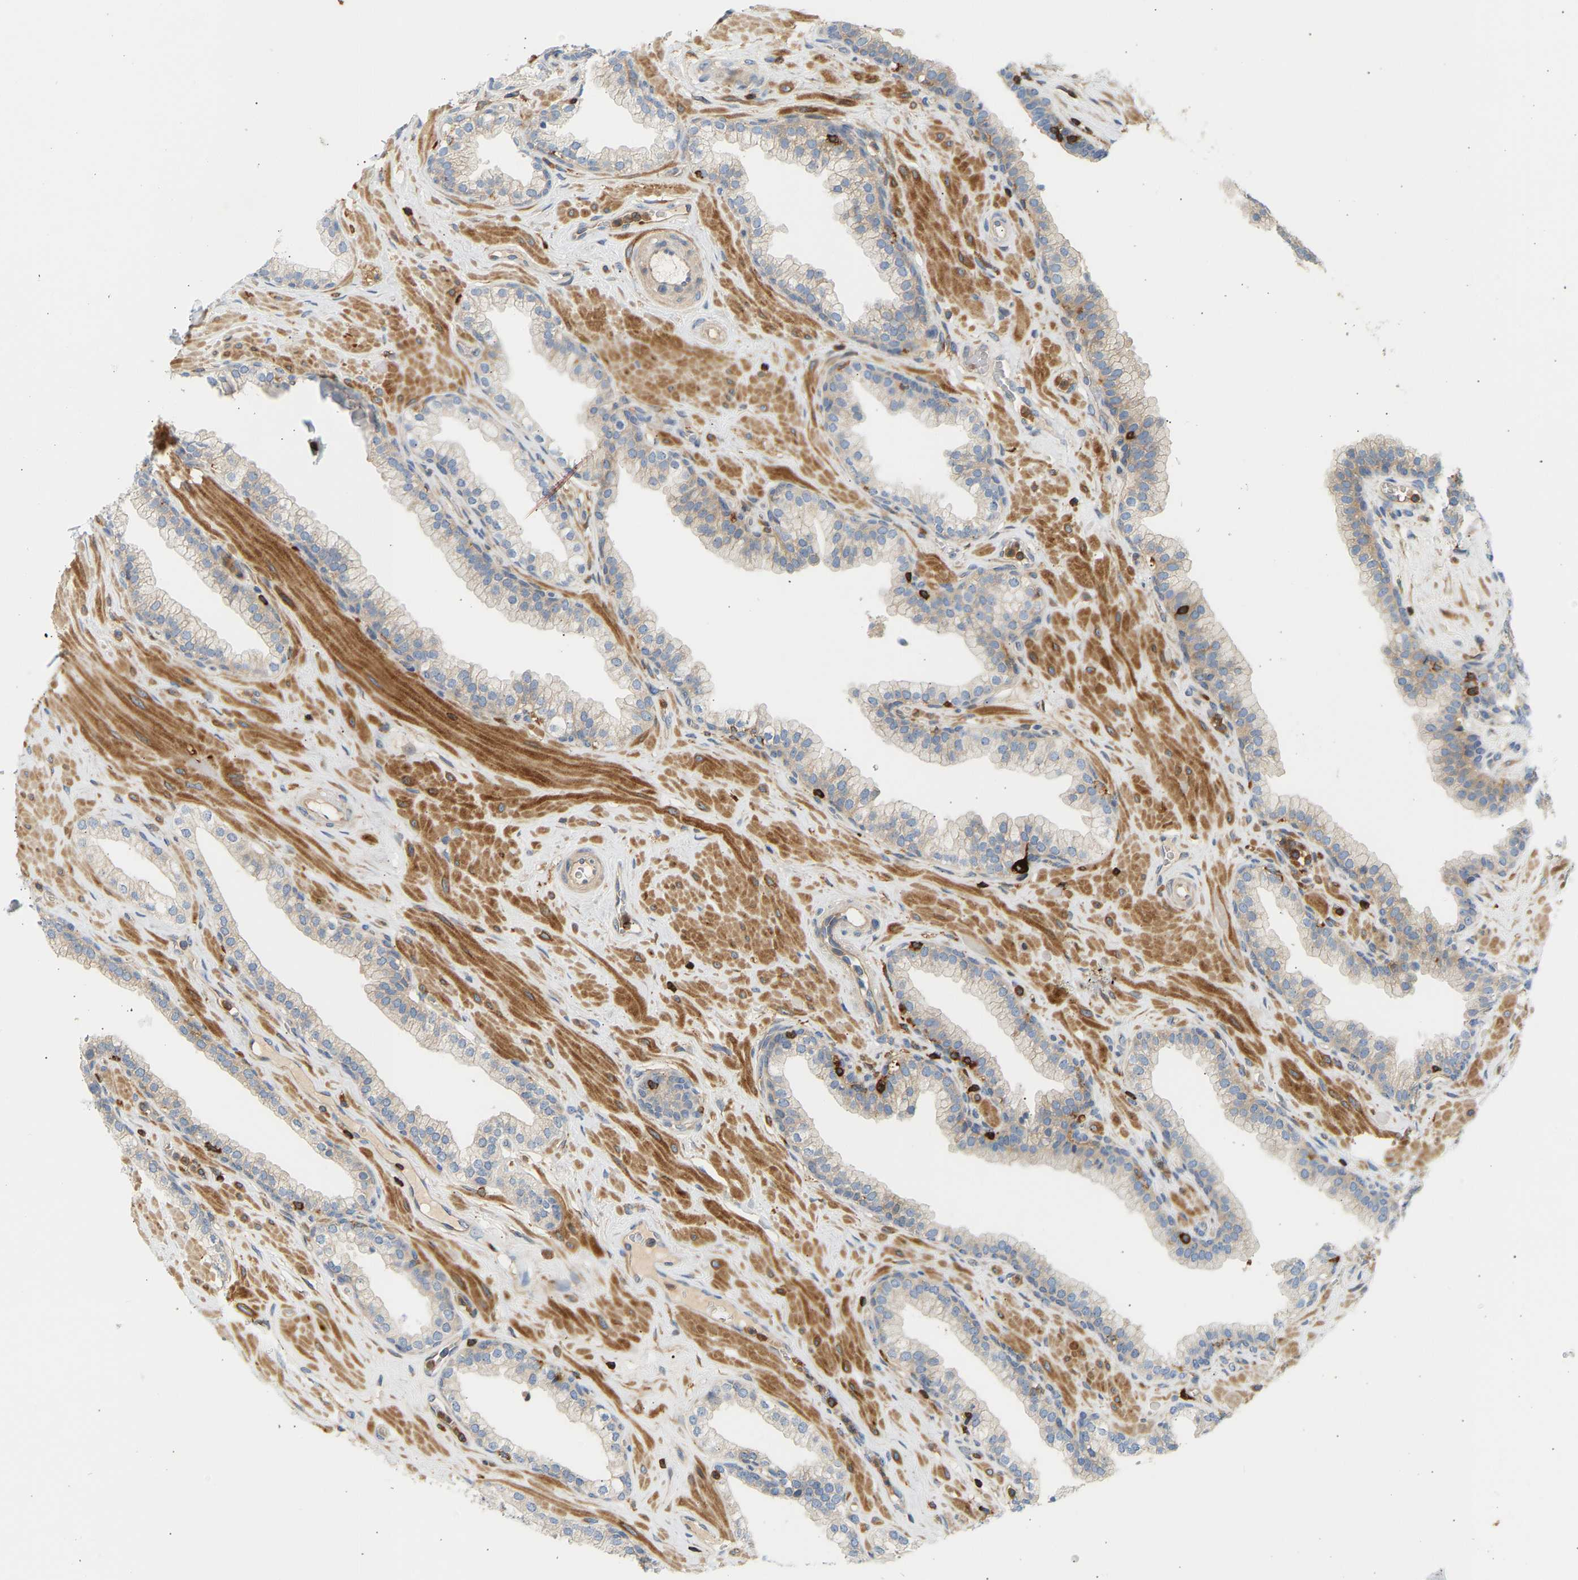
{"staining": {"intensity": "negative", "quantity": "none", "location": "none"}, "tissue": "prostate", "cell_type": "Glandular cells", "image_type": "normal", "snomed": [{"axis": "morphology", "description": "Normal tissue, NOS"}, {"axis": "morphology", "description": "Urothelial carcinoma, Low grade"}, {"axis": "topography", "description": "Urinary bladder"}, {"axis": "topography", "description": "Prostate"}], "caption": "An image of human prostate is negative for staining in glandular cells.", "gene": "FNBP1", "patient": {"sex": "male", "age": 60}}